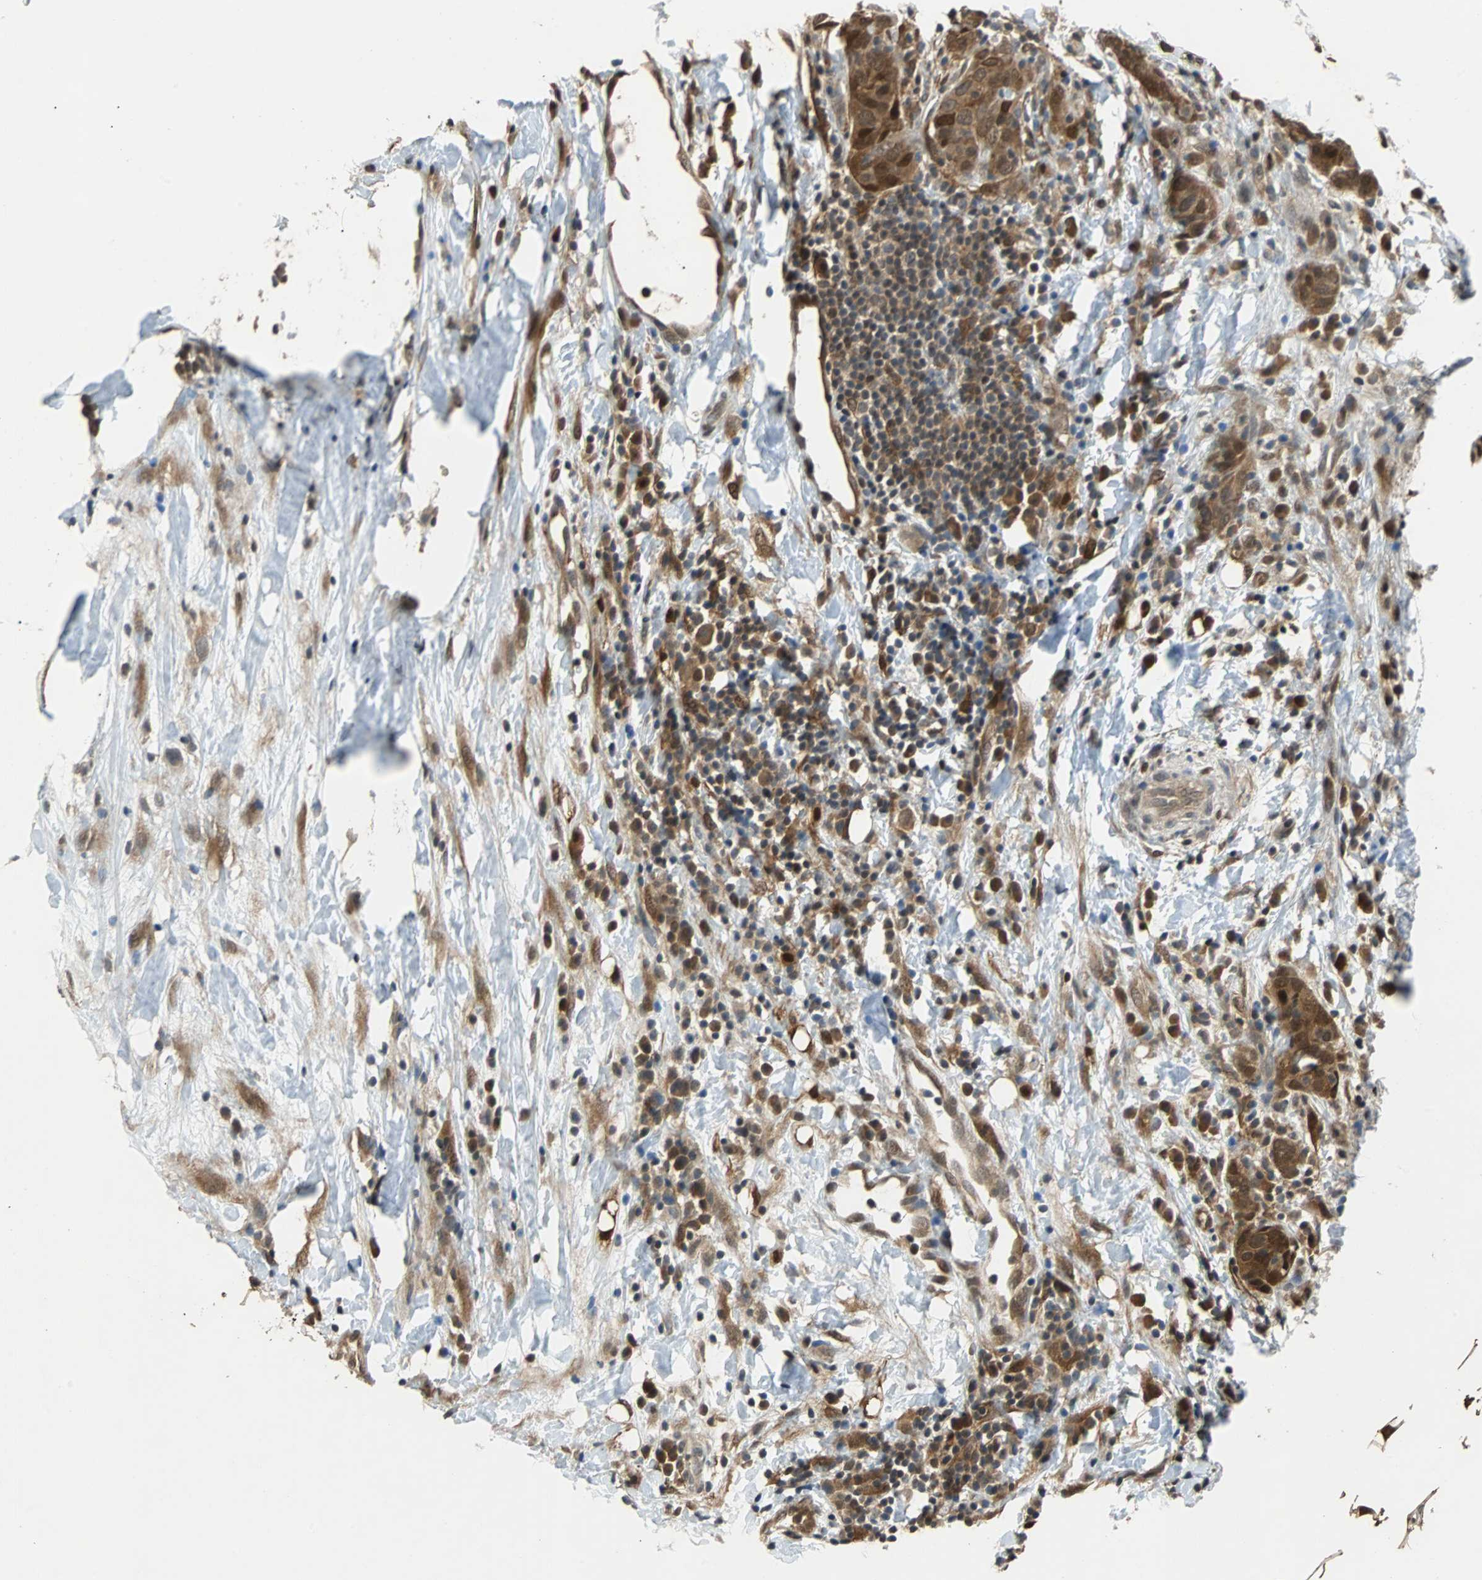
{"staining": {"intensity": "strong", "quantity": ">75%", "location": "cytoplasmic/membranous,nuclear"}, "tissue": "breast cancer", "cell_type": "Tumor cells", "image_type": "cancer", "snomed": [{"axis": "morphology", "description": "Duct carcinoma"}, {"axis": "topography", "description": "Breast"}], "caption": "Tumor cells reveal strong cytoplasmic/membranous and nuclear positivity in about >75% of cells in breast cancer (infiltrating ductal carcinoma).", "gene": "PRDX6", "patient": {"sex": "female", "age": 37}}